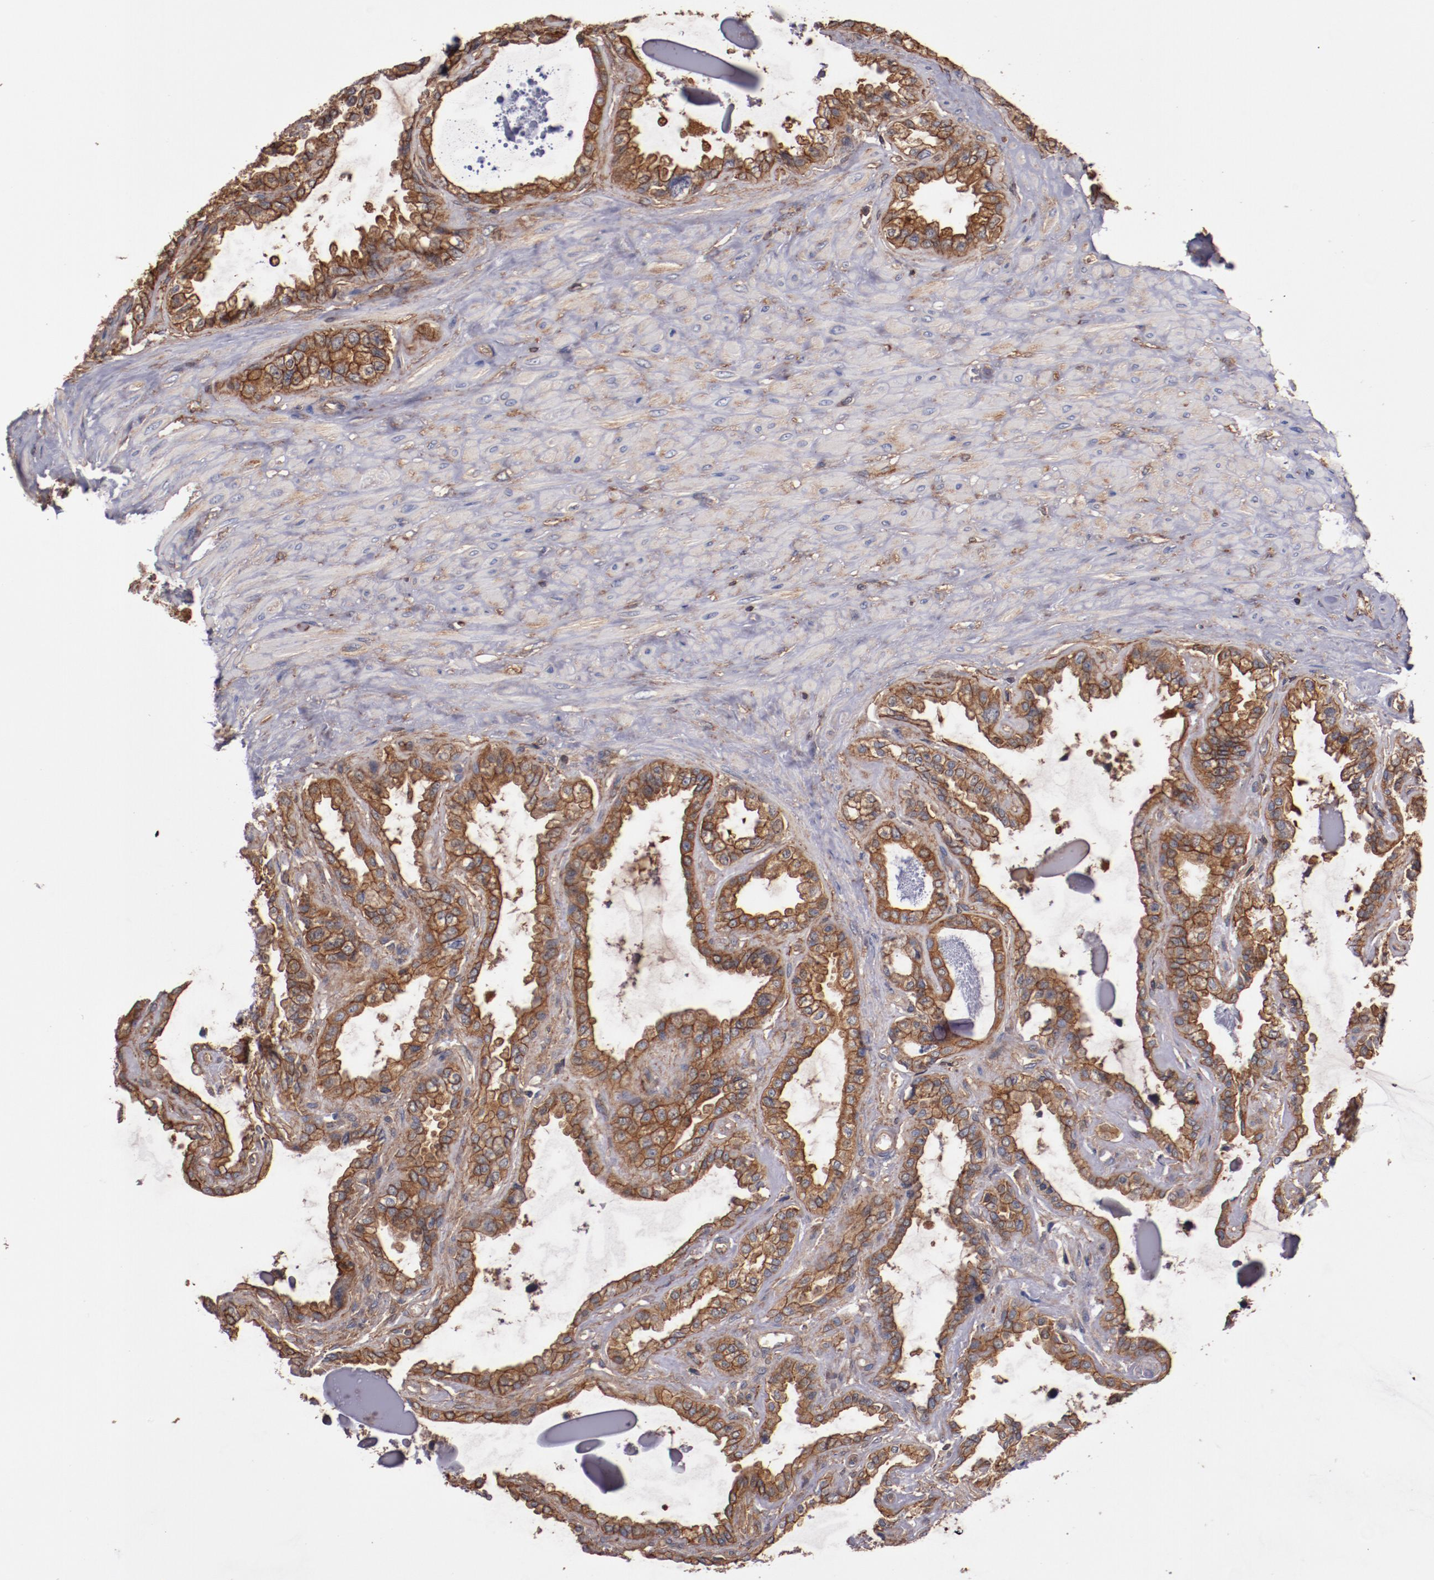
{"staining": {"intensity": "strong", "quantity": ">75%", "location": "cytoplasmic/membranous"}, "tissue": "seminal vesicle", "cell_type": "Glandular cells", "image_type": "normal", "snomed": [{"axis": "morphology", "description": "Normal tissue, NOS"}, {"axis": "morphology", "description": "Inflammation, NOS"}, {"axis": "topography", "description": "Urinary bladder"}, {"axis": "topography", "description": "Prostate"}, {"axis": "topography", "description": "Seminal veicle"}], "caption": "About >75% of glandular cells in benign seminal vesicle demonstrate strong cytoplasmic/membranous protein expression as visualized by brown immunohistochemical staining.", "gene": "TMOD3", "patient": {"sex": "male", "age": 82}}